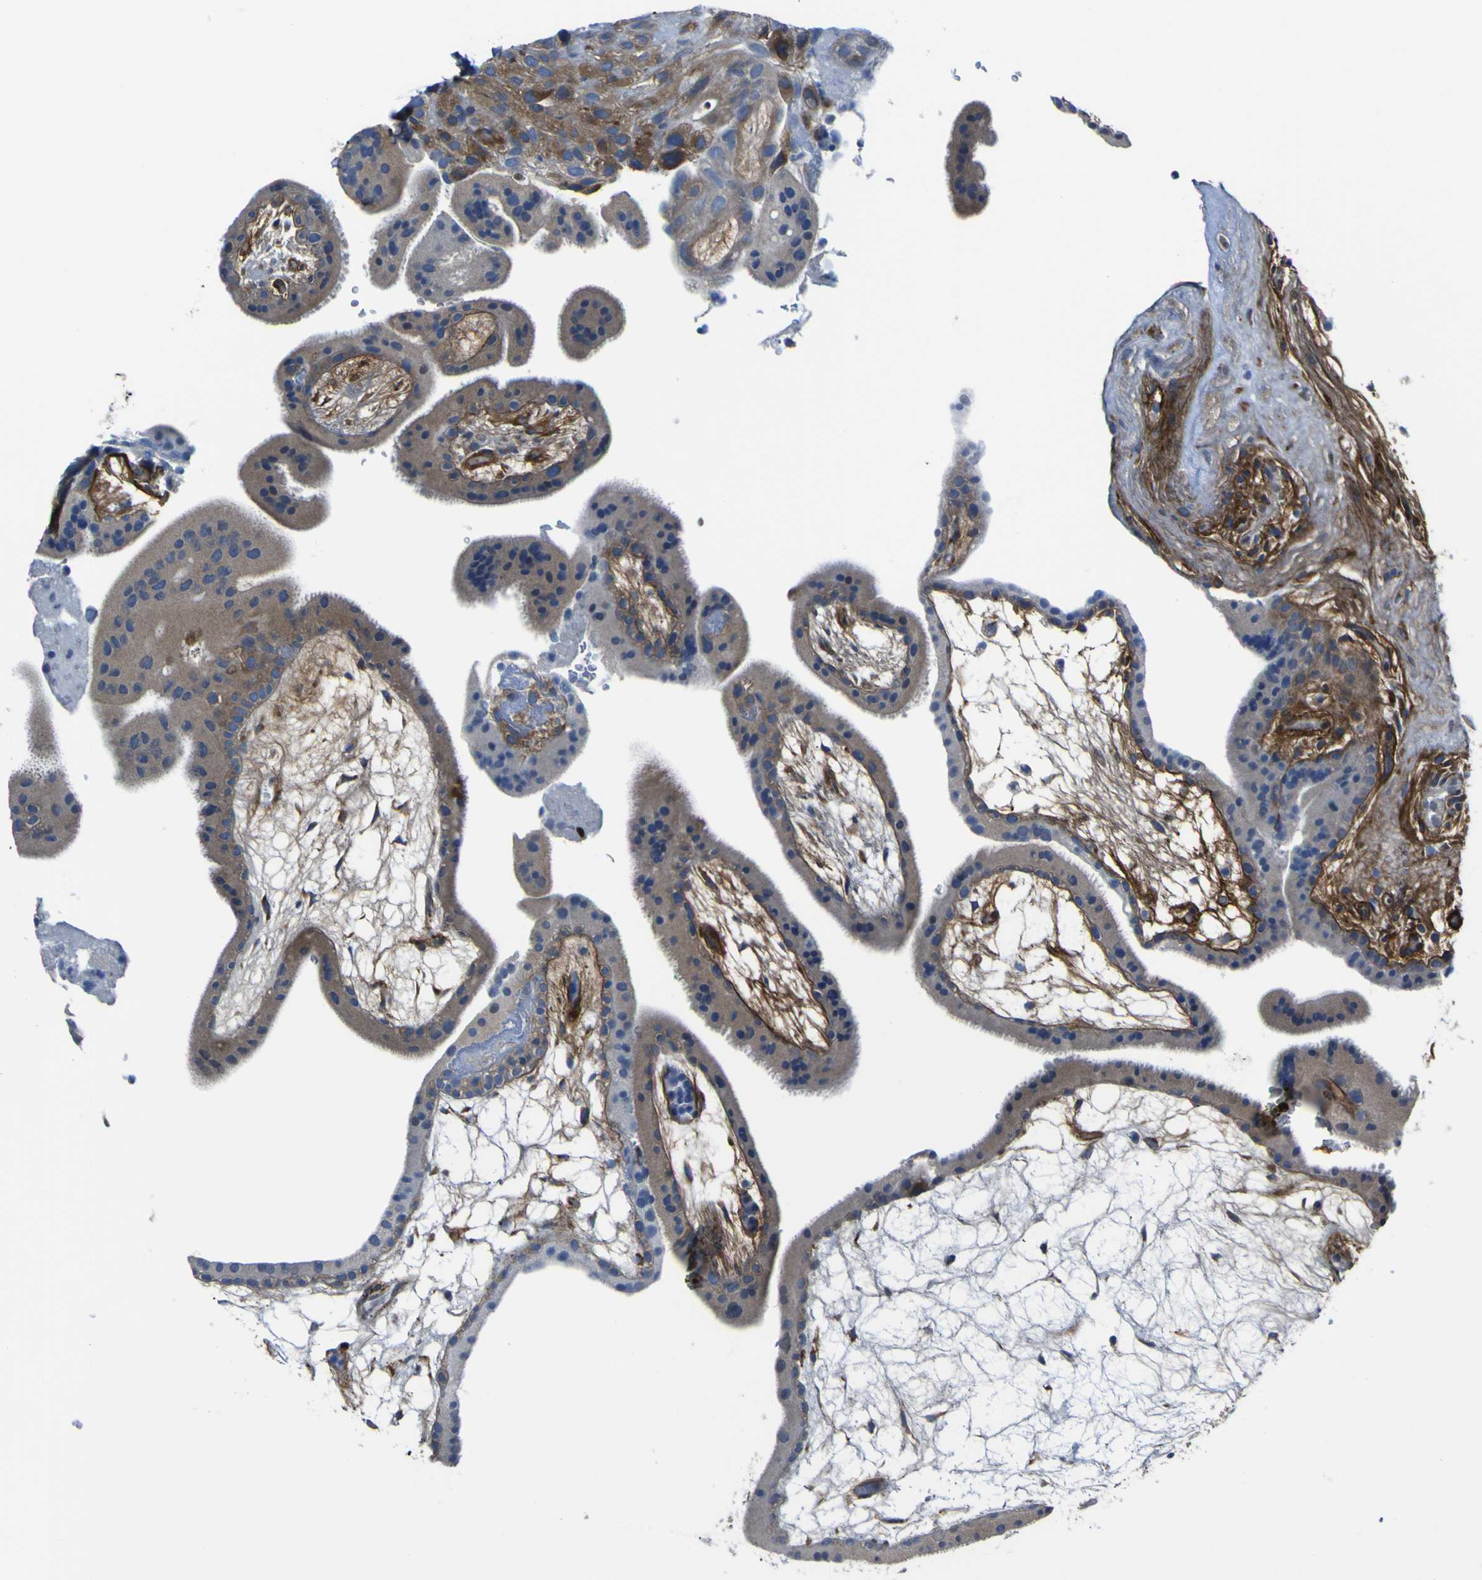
{"staining": {"intensity": "moderate", "quantity": "25%-75%", "location": "cytoplasmic/membranous"}, "tissue": "placenta", "cell_type": "Trophoblastic cells", "image_type": "normal", "snomed": [{"axis": "morphology", "description": "Normal tissue, NOS"}, {"axis": "topography", "description": "Placenta"}], "caption": "High-power microscopy captured an immunohistochemistry (IHC) histopathology image of benign placenta, revealing moderate cytoplasmic/membranous positivity in about 25%-75% of trophoblastic cells. (IHC, brightfield microscopy, high magnification).", "gene": "LRRN1", "patient": {"sex": "female", "age": 19}}